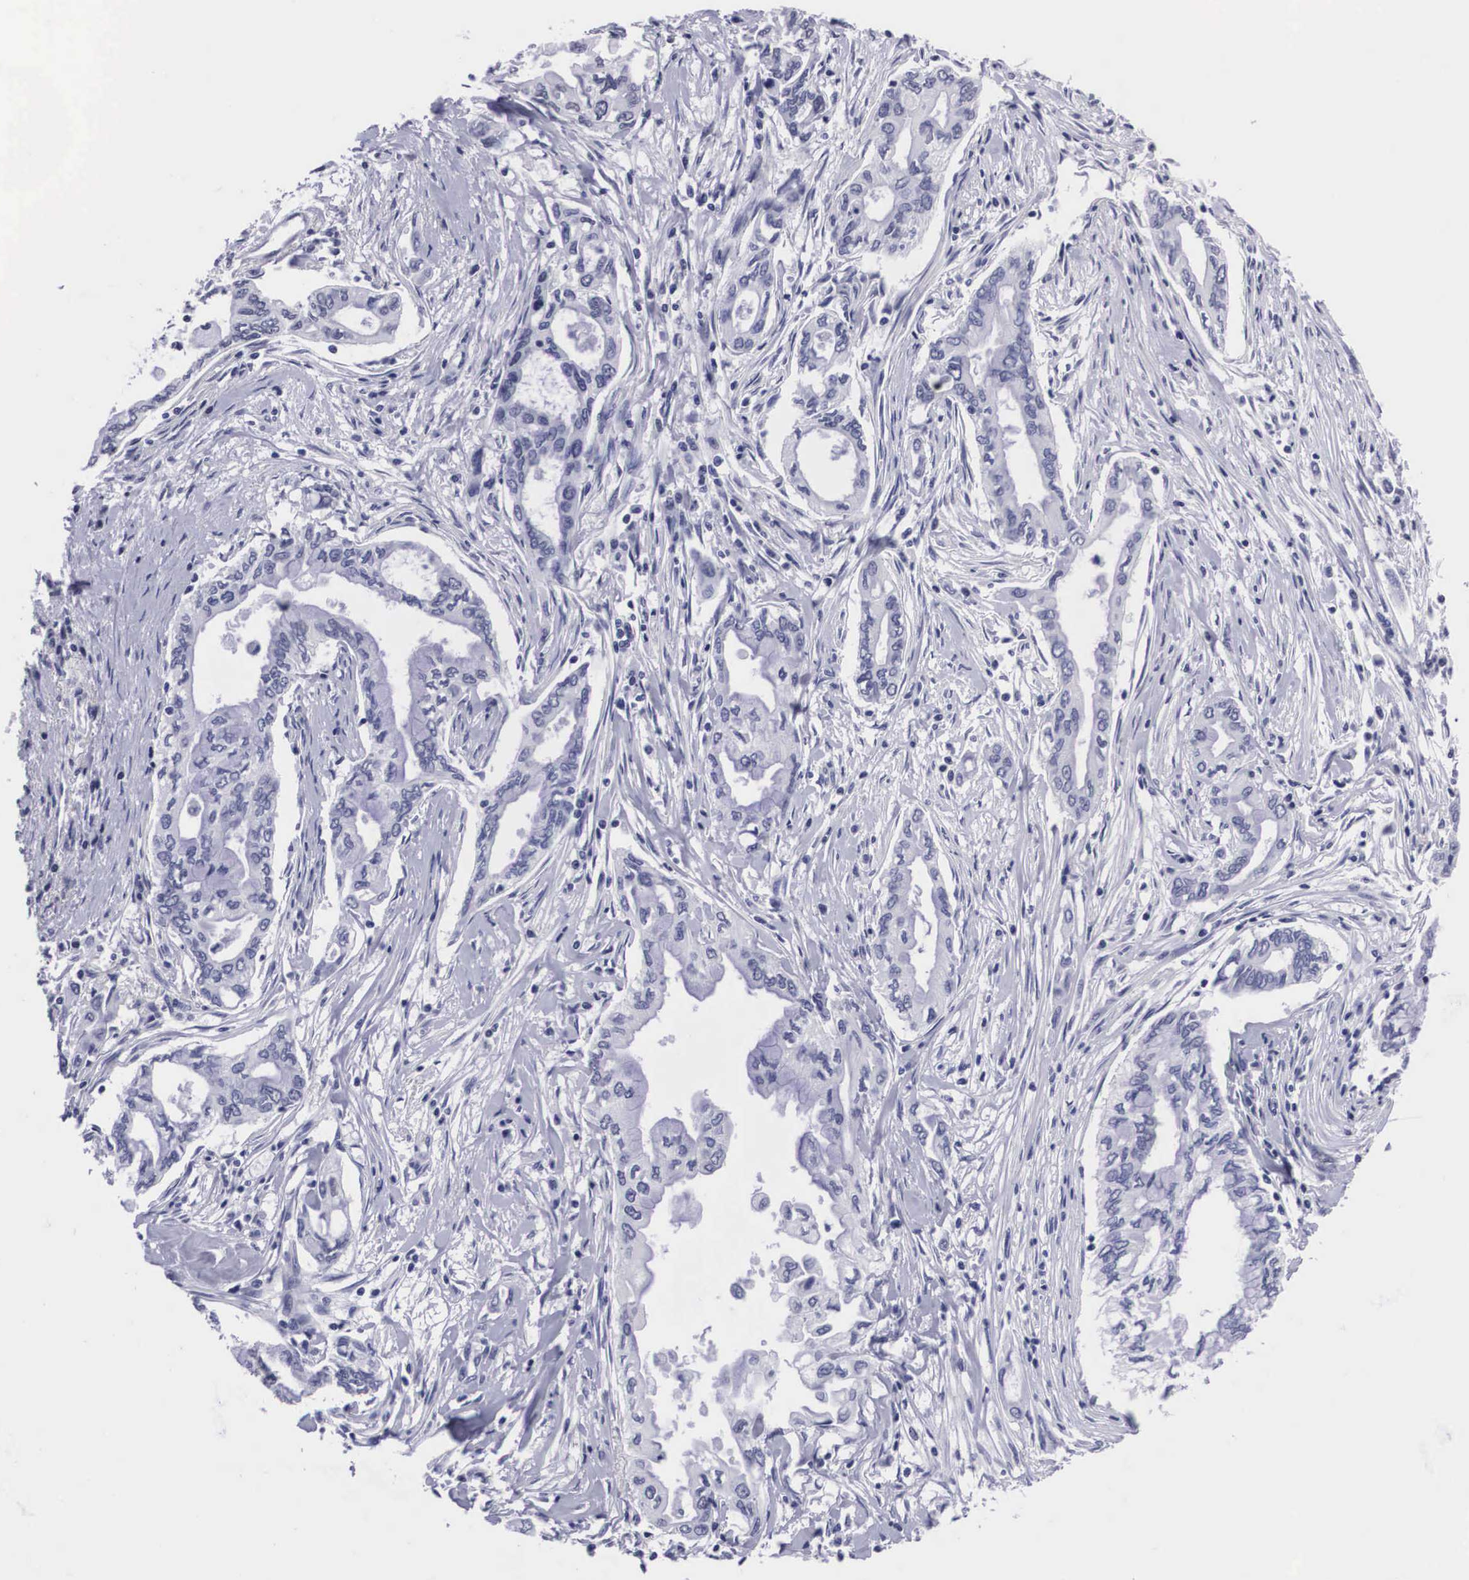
{"staining": {"intensity": "negative", "quantity": "none", "location": "none"}, "tissue": "pancreatic cancer", "cell_type": "Tumor cells", "image_type": "cancer", "snomed": [{"axis": "morphology", "description": "Adenocarcinoma, NOS"}, {"axis": "topography", "description": "Pancreas"}], "caption": "Protein analysis of pancreatic adenocarcinoma displays no significant positivity in tumor cells.", "gene": "C22orf31", "patient": {"sex": "female", "age": 57}}